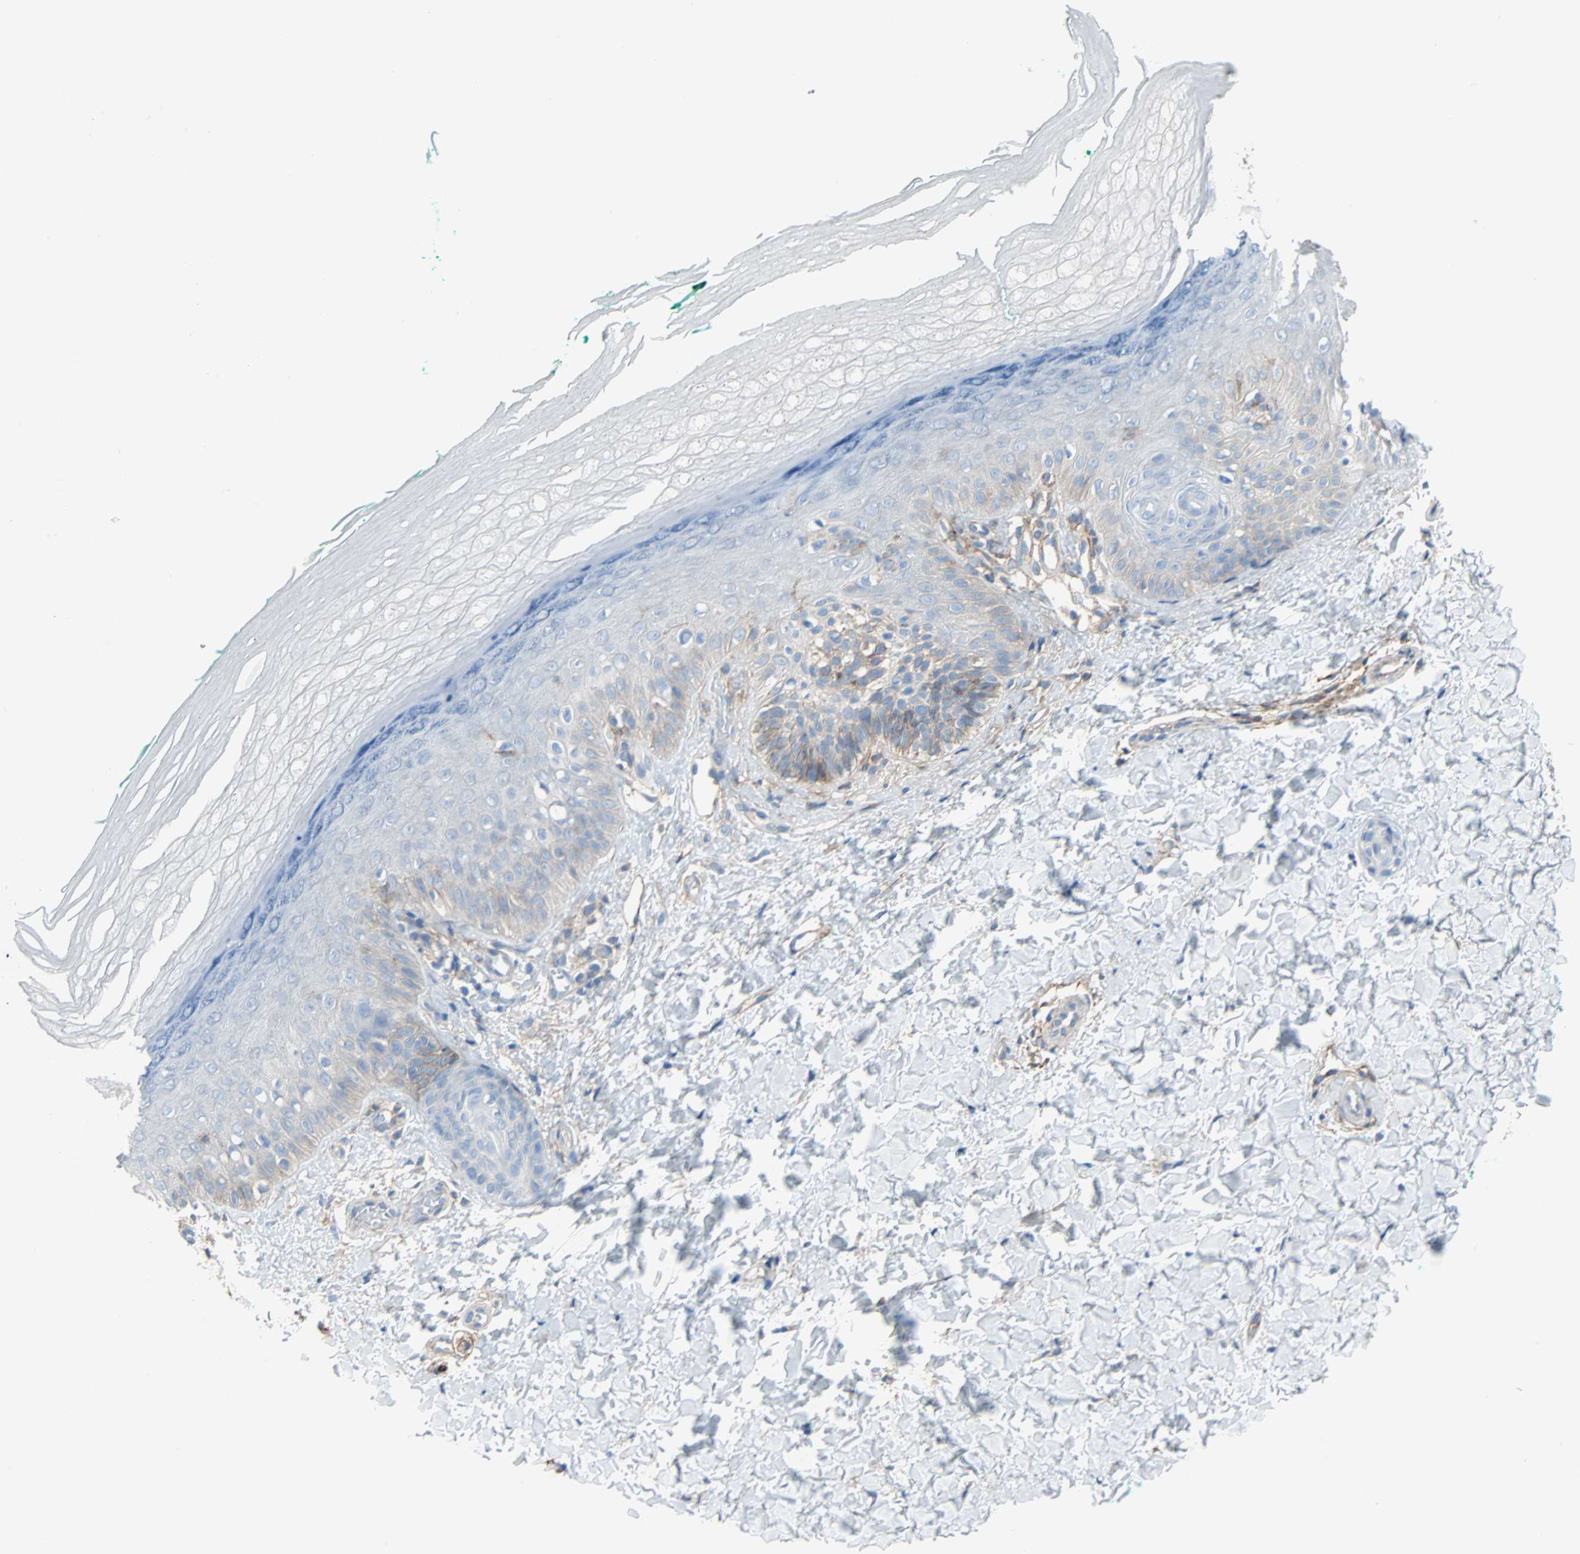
{"staining": {"intensity": "negative", "quantity": "none", "location": "none"}, "tissue": "skin", "cell_type": "Fibroblasts", "image_type": "normal", "snomed": [{"axis": "morphology", "description": "Normal tissue, NOS"}, {"axis": "topography", "description": "Skin"}], "caption": "Human skin stained for a protein using immunohistochemistry demonstrates no positivity in fibroblasts.", "gene": "EPB41L2", "patient": {"sex": "male", "age": 26}}